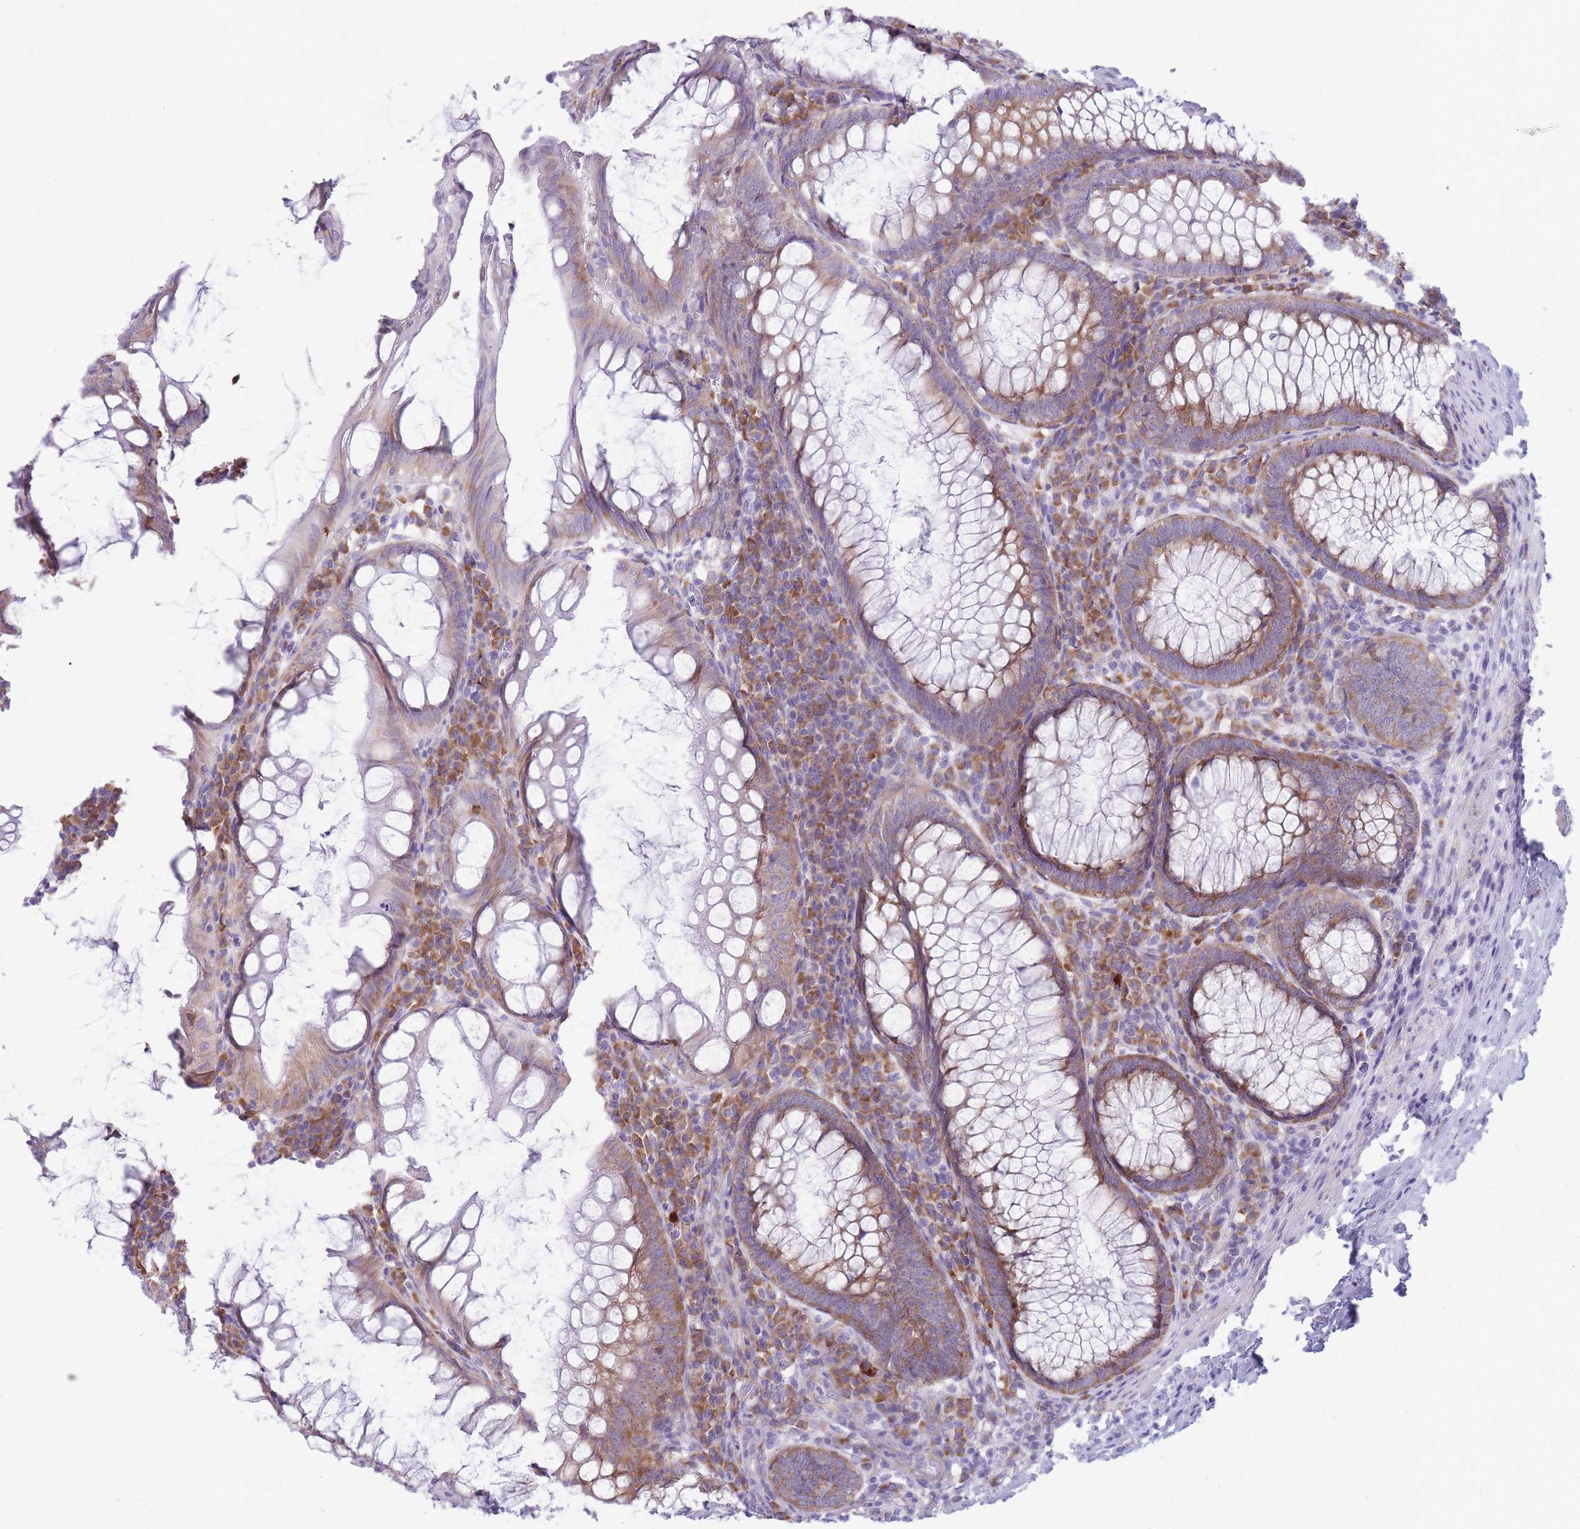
{"staining": {"intensity": "moderate", "quantity": "25%-75%", "location": "cytoplasmic/membranous"}, "tissue": "appendix", "cell_type": "Glandular cells", "image_type": "normal", "snomed": [{"axis": "morphology", "description": "Normal tissue, NOS"}, {"axis": "topography", "description": "Appendix"}], "caption": "Approximately 25%-75% of glandular cells in benign human appendix show moderate cytoplasmic/membranous protein expression as visualized by brown immunohistochemical staining.", "gene": "RPL18", "patient": {"sex": "male", "age": 83}}